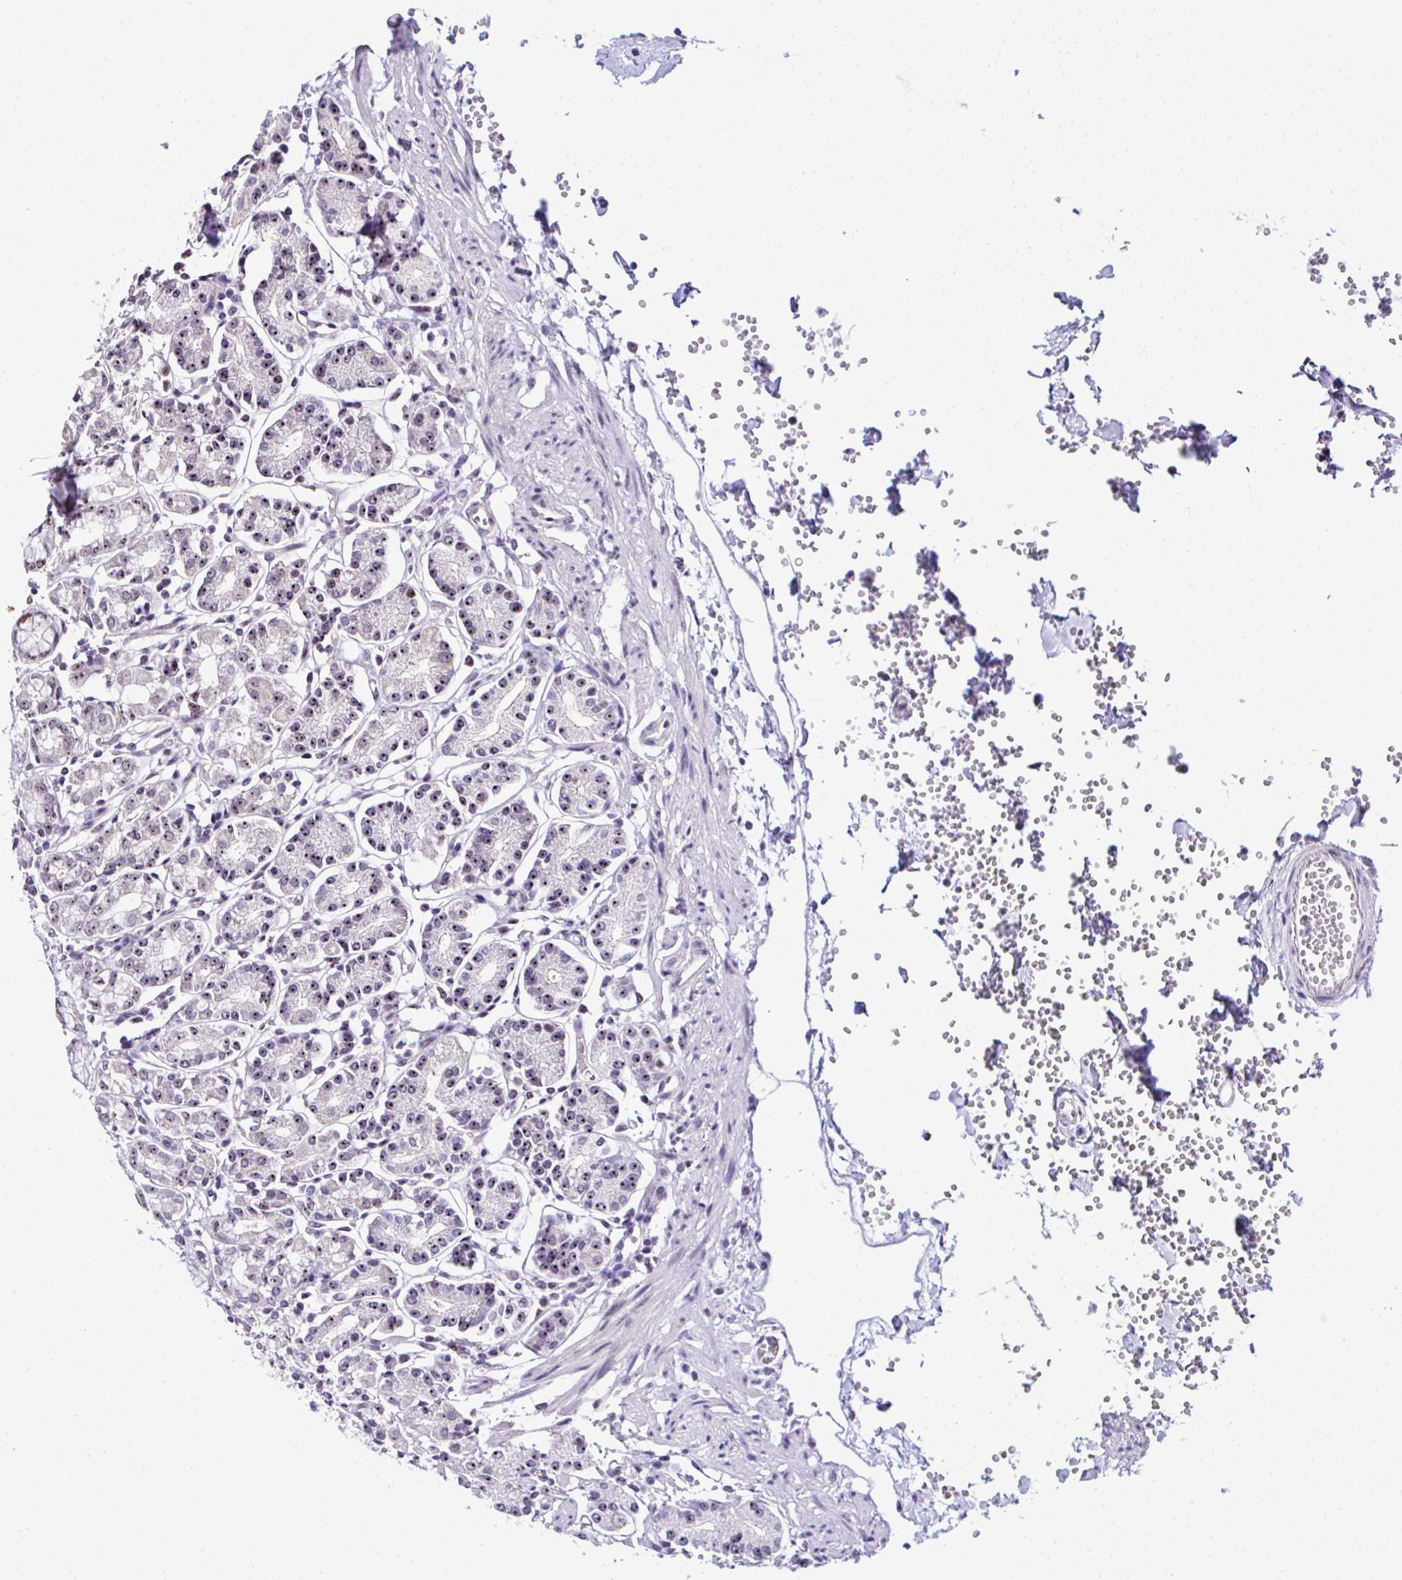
{"staining": {"intensity": "moderate", "quantity": ">75%", "location": "nuclear"}, "tissue": "stomach", "cell_type": "Glandular cells", "image_type": "normal", "snomed": [{"axis": "morphology", "description": "Normal tissue, NOS"}, {"axis": "topography", "description": "Stomach"}], "caption": "A photomicrograph of stomach stained for a protein demonstrates moderate nuclear brown staining in glandular cells. The staining was performed using DAB to visualize the protein expression in brown, while the nuclei were stained in blue with hematoxylin (Magnification: 20x).", "gene": "CEP72", "patient": {"sex": "female", "age": 62}}